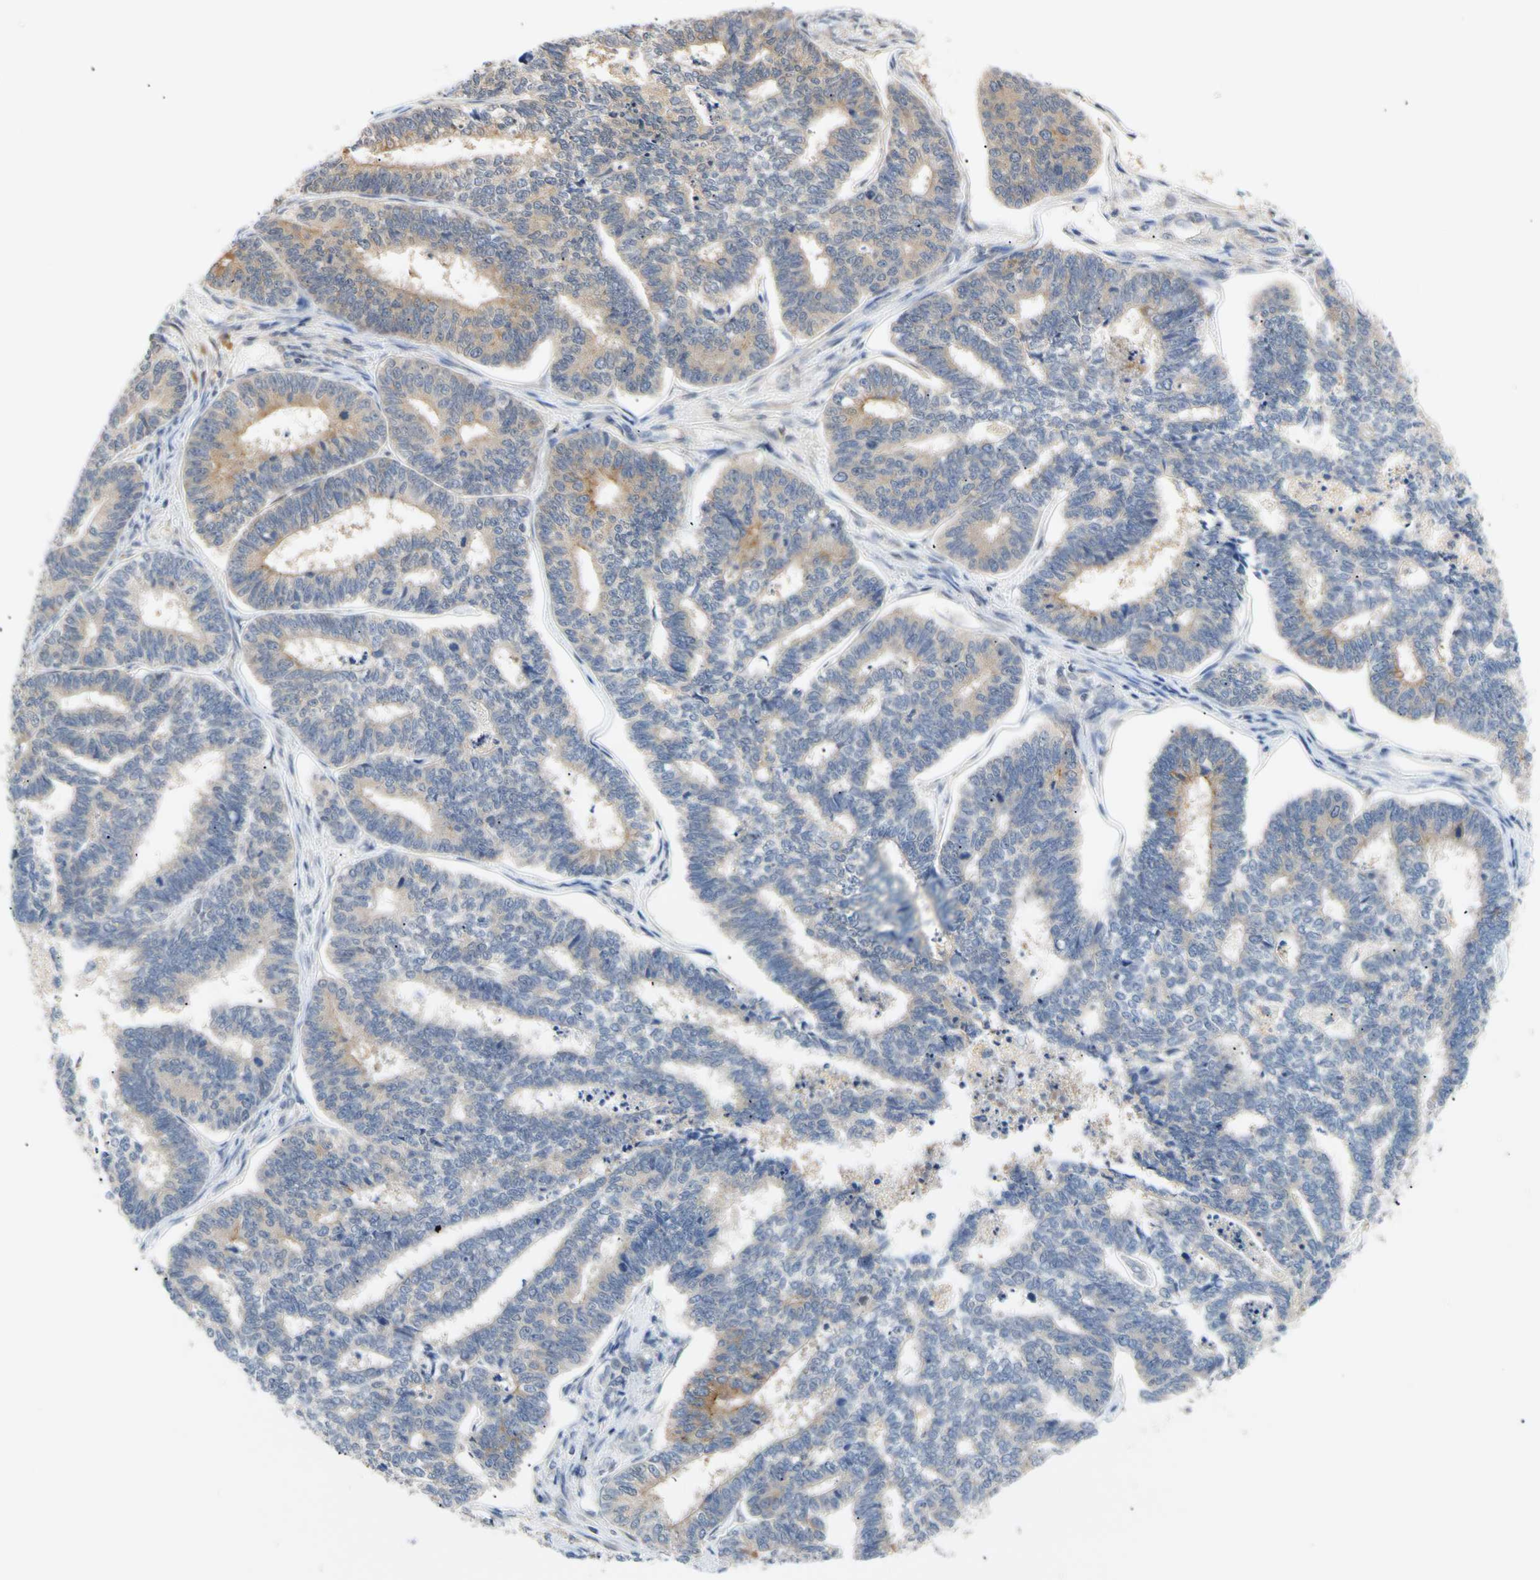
{"staining": {"intensity": "moderate", "quantity": "<25%", "location": "cytoplasmic/membranous"}, "tissue": "endometrial cancer", "cell_type": "Tumor cells", "image_type": "cancer", "snomed": [{"axis": "morphology", "description": "Adenocarcinoma, NOS"}, {"axis": "topography", "description": "Endometrium"}], "caption": "DAB (3,3'-diaminobenzidine) immunohistochemical staining of human endometrial cancer displays moderate cytoplasmic/membranous protein expression in about <25% of tumor cells.", "gene": "SEC23B", "patient": {"sex": "female", "age": 70}}